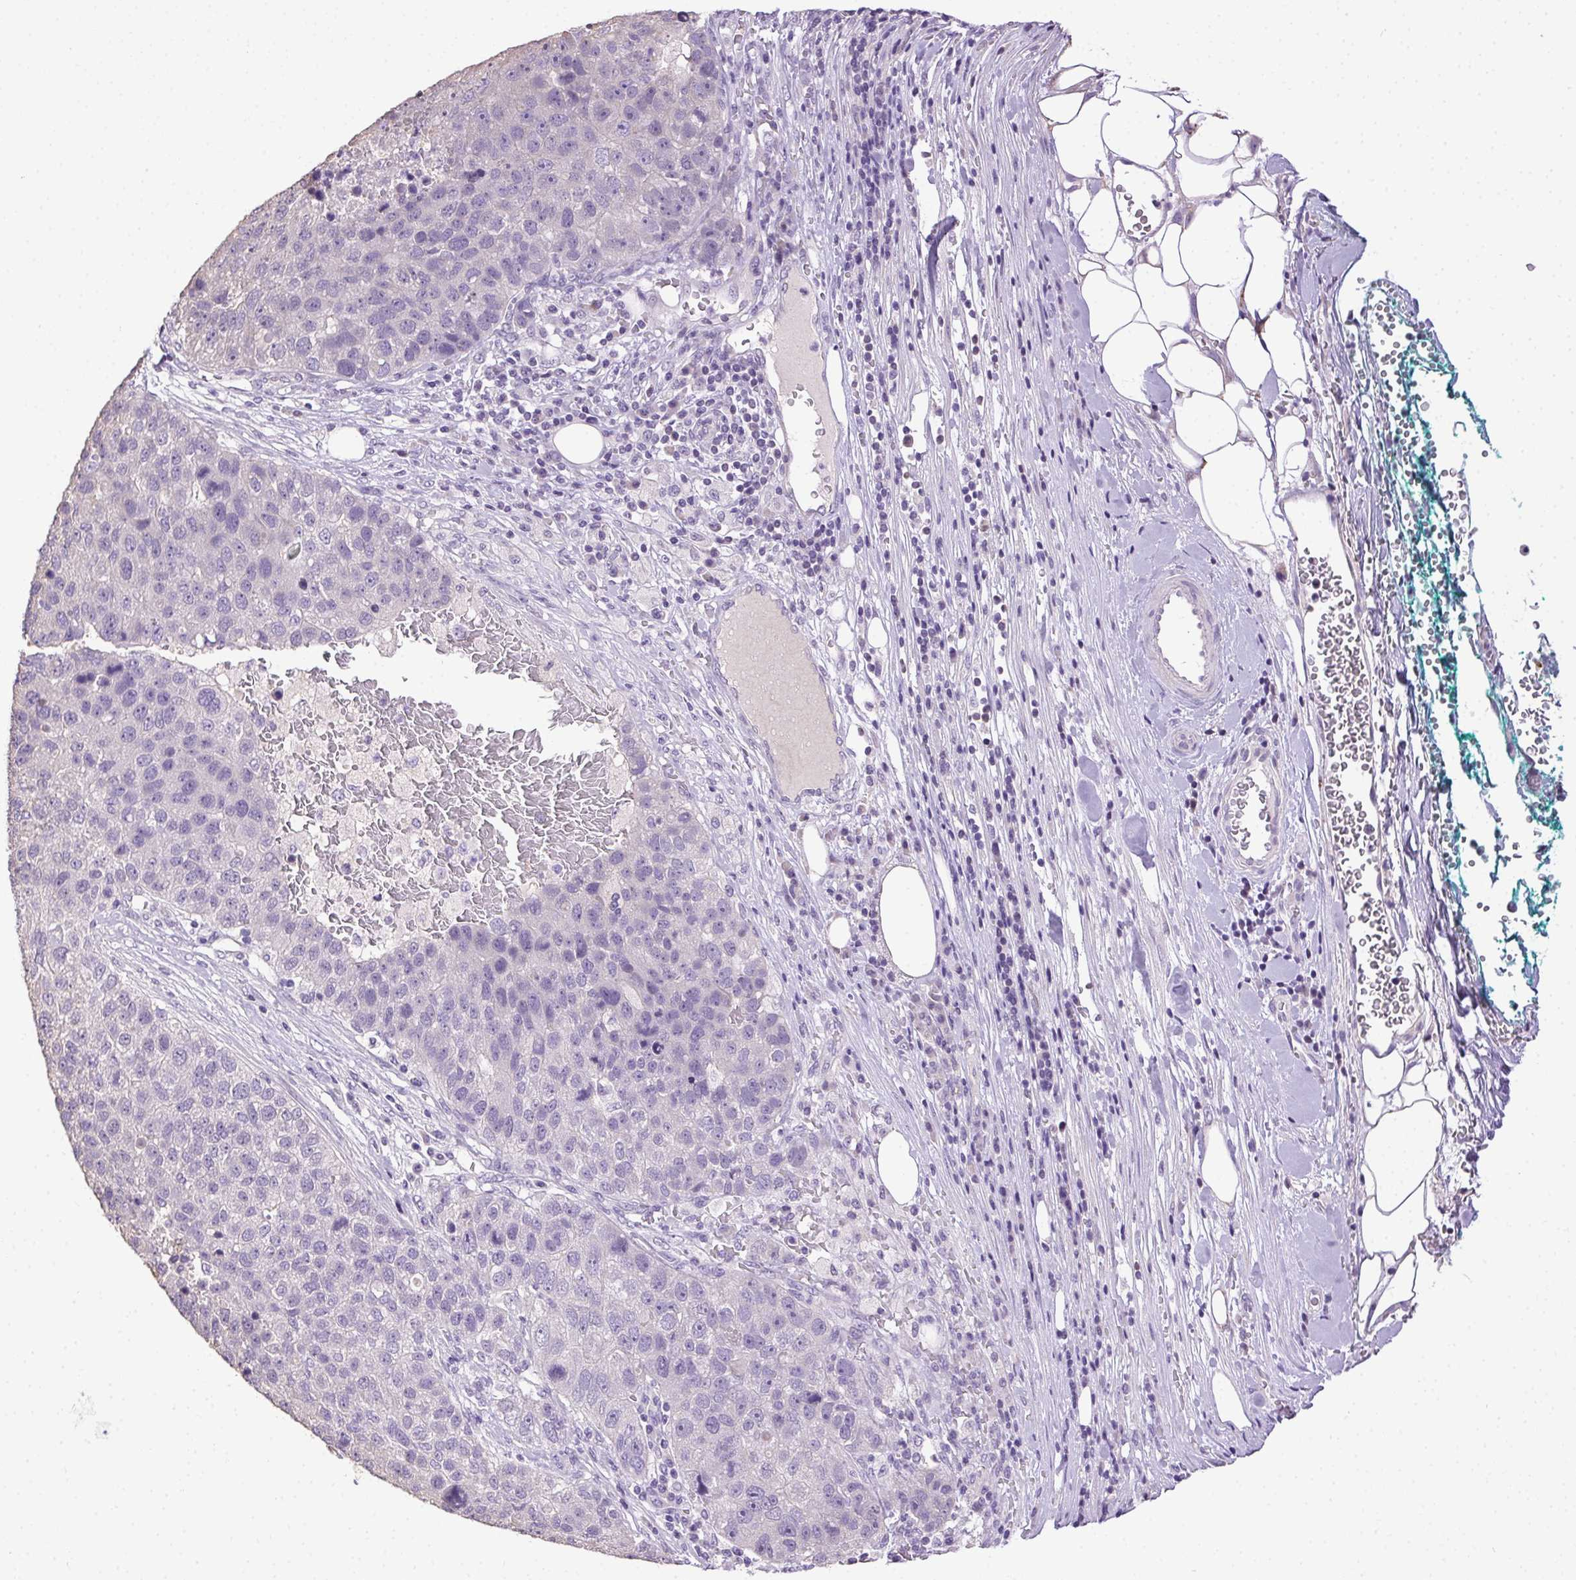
{"staining": {"intensity": "negative", "quantity": "none", "location": "none"}, "tissue": "pancreatic cancer", "cell_type": "Tumor cells", "image_type": "cancer", "snomed": [{"axis": "morphology", "description": "Adenocarcinoma, NOS"}, {"axis": "topography", "description": "Pancreas"}], "caption": "A high-resolution photomicrograph shows IHC staining of pancreatic cancer, which shows no significant expression in tumor cells.", "gene": "SYCE2", "patient": {"sex": "female", "age": 61}}